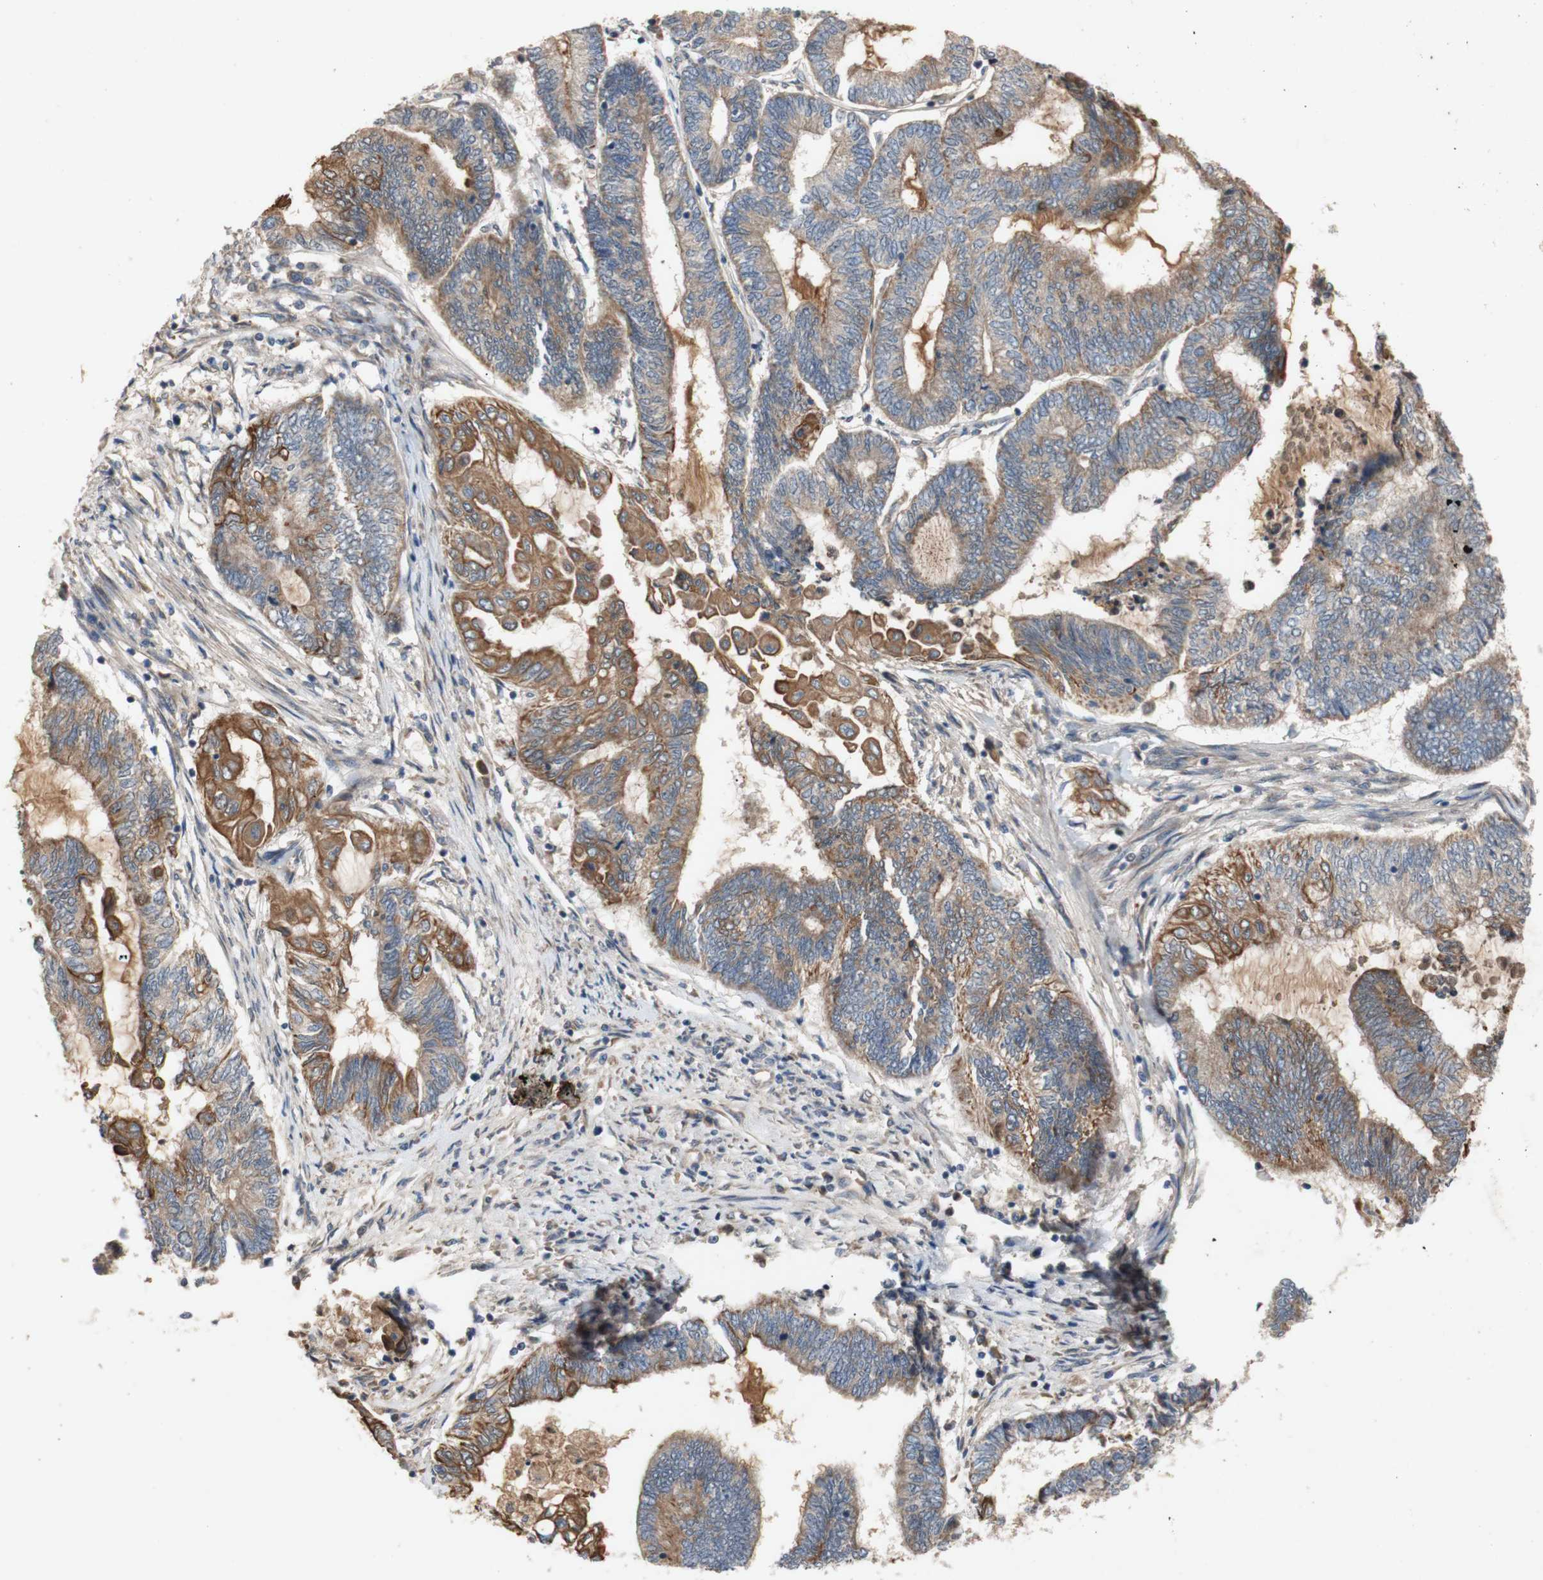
{"staining": {"intensity": "moderate", "quantity": ">75%", "location": "cytoplasmic/membranous"}, "tissue": "endometrial cancer", "cell_type": "Tumor cells", "image_type": "cancer", "snomed": [{"axis": "morphology", "description": "Adenocarcinoma, NOS"}, {"axis": "topography", "description": "Uterus"}, {"axis": "topography", "description": "Endometrium"}], "caption": "A photomicrograph of endometrial cancer stained for a protein exhibits moderate cytoplasmic/membranous brown staining in tumor cells. (Stains: DAB (3,3'-diaminobenzidine) in brown, nuclei in blue, Microscopy: brightfield microscopy at high magnification).", "gene": "PKN1", "patient": {"sex": "female", "age": 70}}